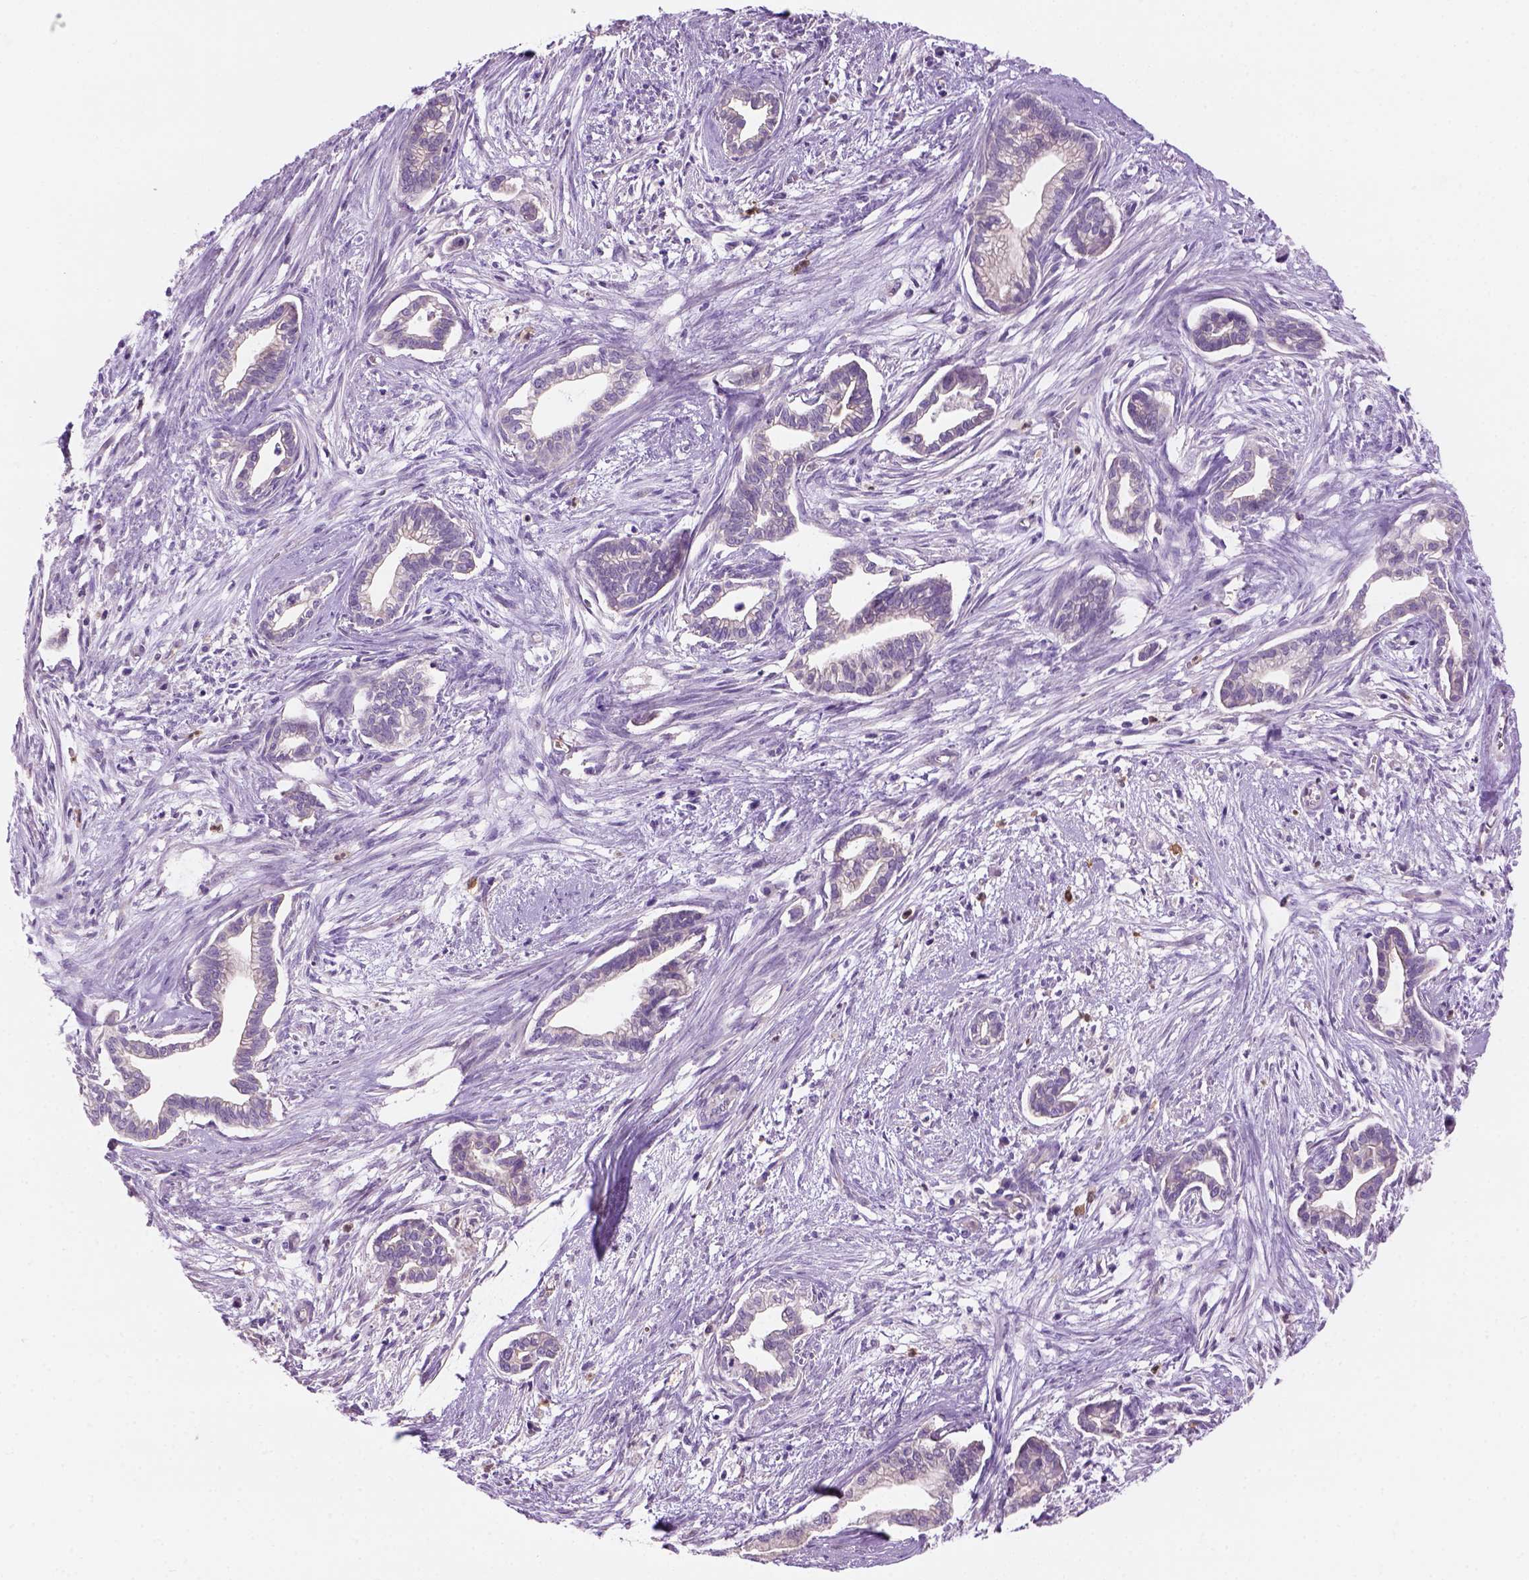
{"staining": {"intensity": "negative", "quantity": "none", "location": "none"}, "tissue": "cervical cancer", "cell_type": "Tumor cells", "image_type": "cancer", "snomed": [{"axis": "morphology", "description": "Adenocarcinoma, NOS"}, {"axis": "topography", "description": "Cervix"}], "caption": "A photomicrograph of cervical cancer (adenocarcinoma) stained for a protein displays no brown staining in tumor cells. The staining was performed using DAB to visualize the protein expression in brown, while the nuclei were stained in blue with hematoxylin (Magnification: 20x).", "gene": "CD84", "patient": {"sex": "female", "age": 62}}